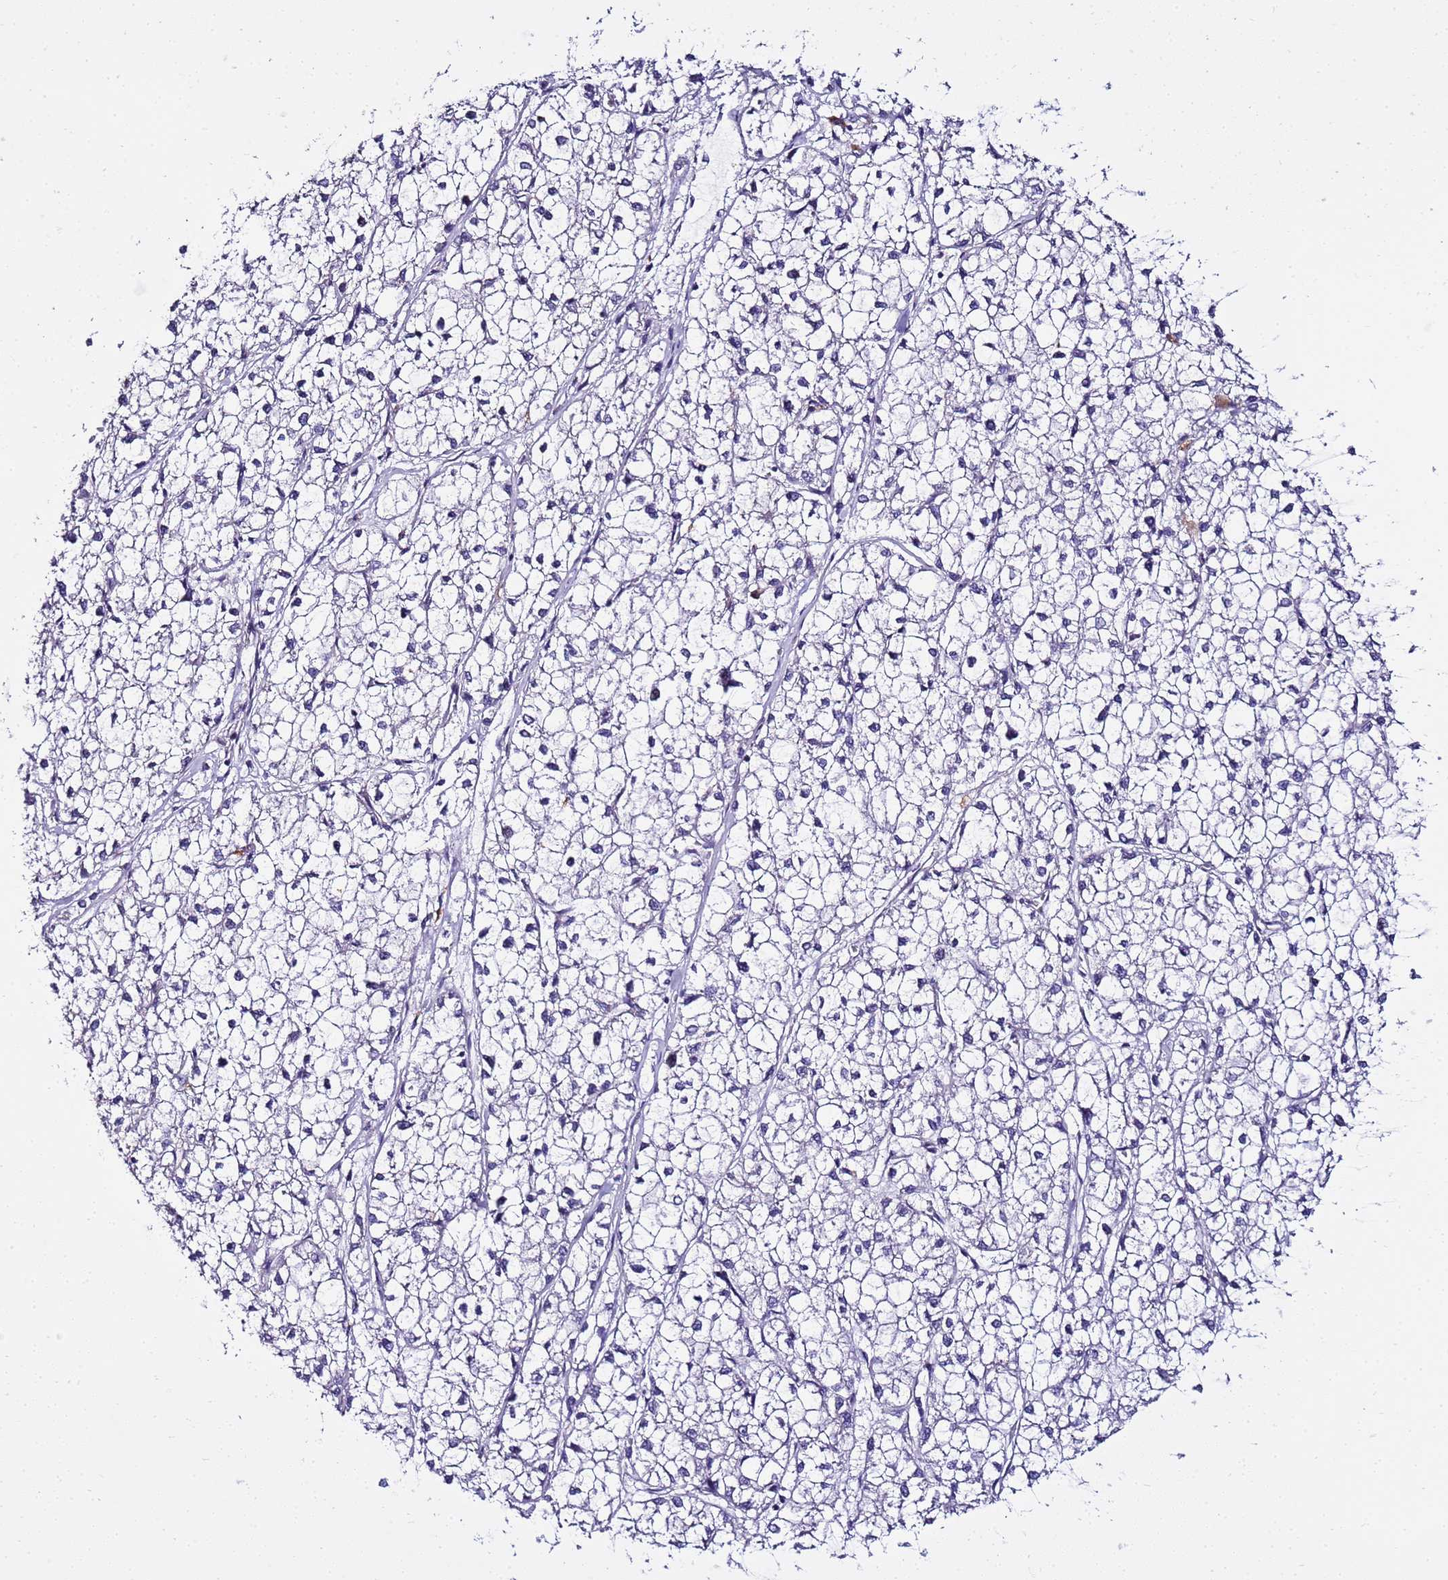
{"staining": {"intensity": "negative", "quantity": "none", "location": "none"}, "tissue": "liver cancer", "cell_type": "Tumor cells", "image_type": "cancer", "snomed": [{"axis": "morphology", "description": "Carcinoma, Hepatocellular, NOS"}, {"axis": "topography", "description": "Liver"}], "caption": "Immunohistochemistry (IHC) of hepatocellular carcinoma (liver) exhibits no positivity in tumor cells.", "gene": "FAM166B", "patient": {"sex": "female", "age": 43}}